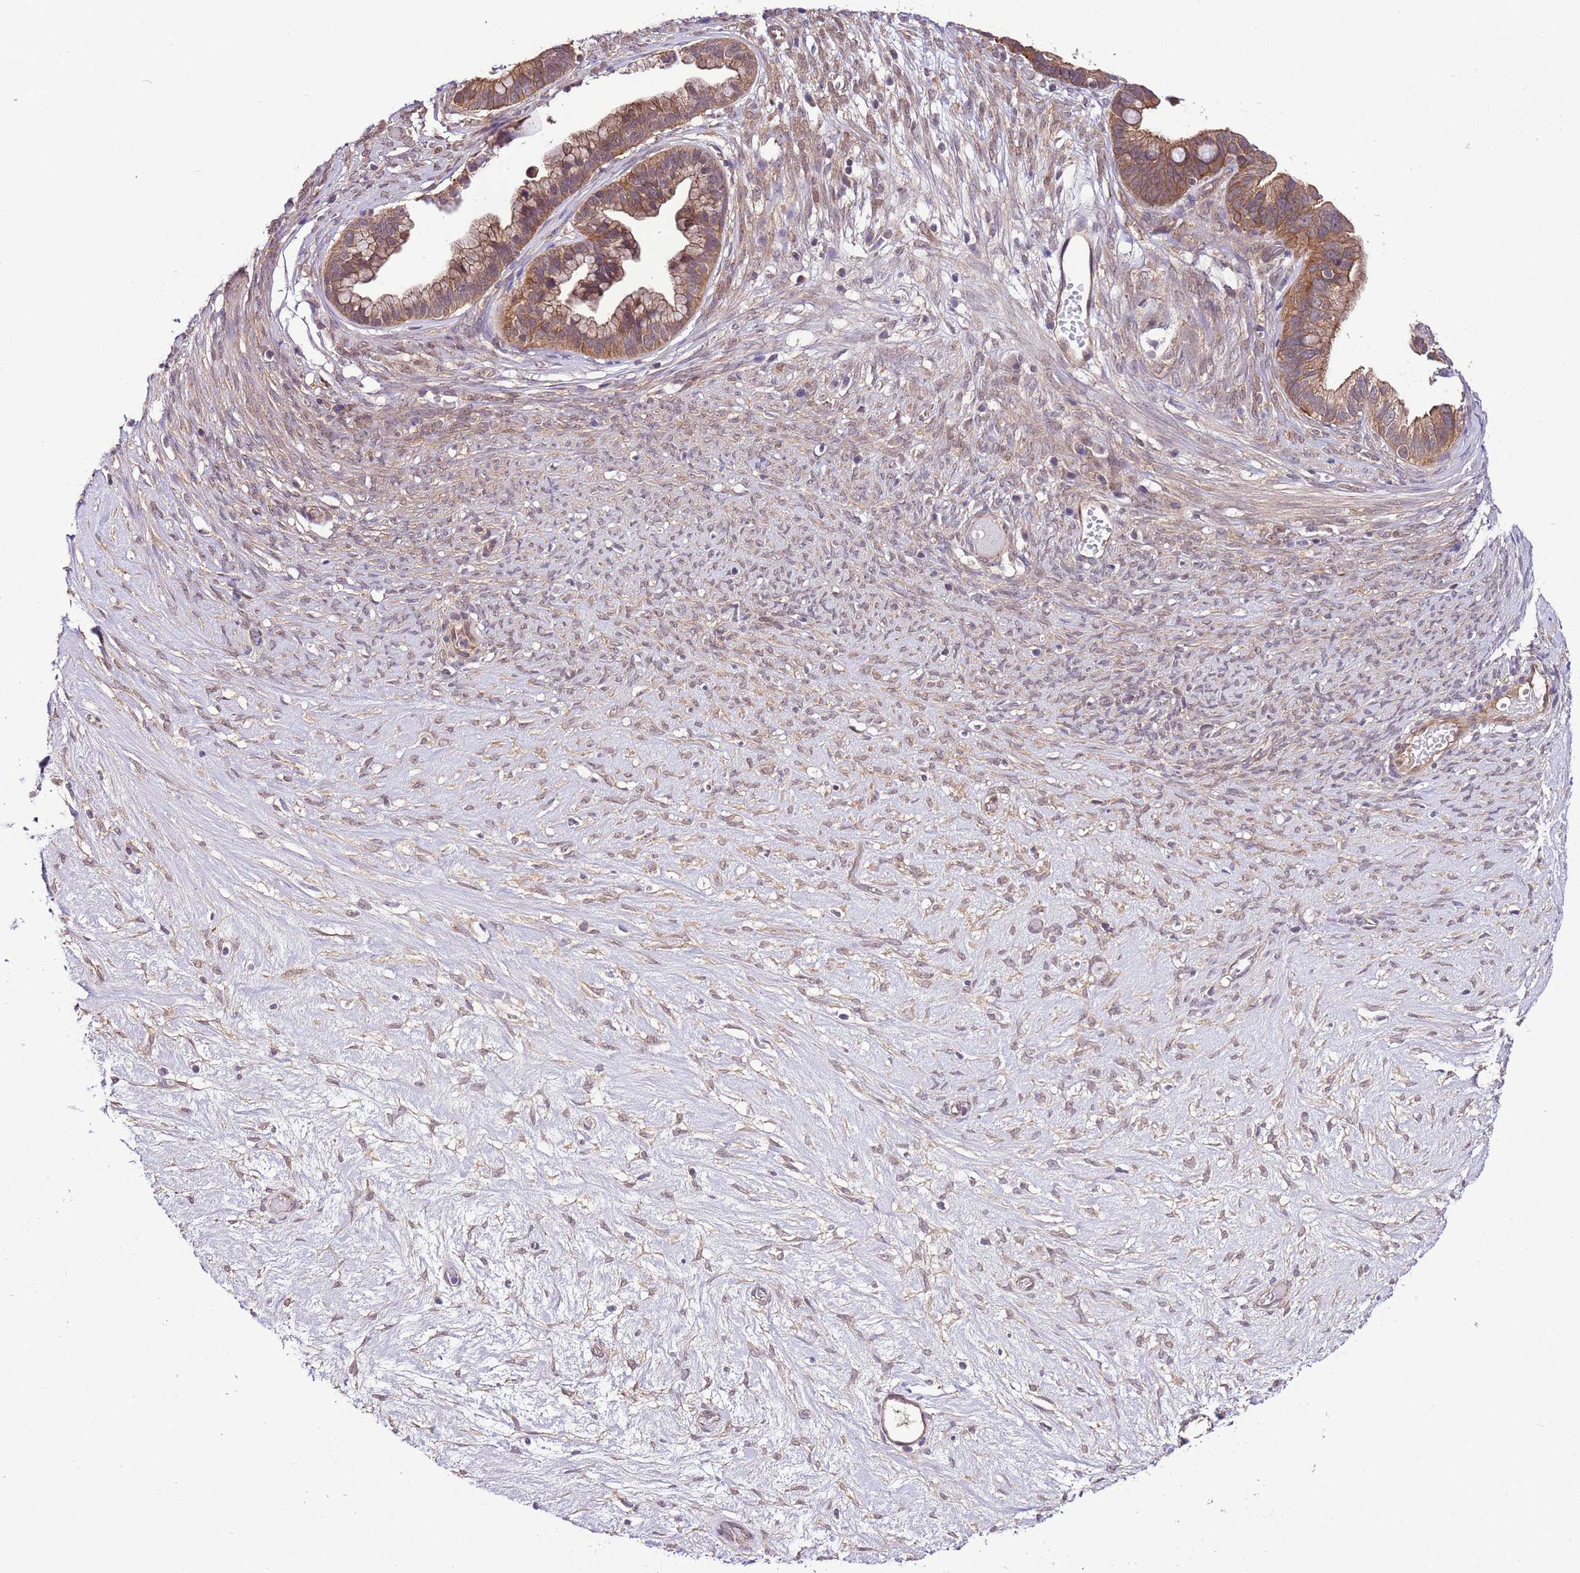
{"staining": {"intensity": "moderate", "quantity": ">75%", "location": "cytoplasmic/membranous"}, "tissue": "ovarian cancer", "cell_type": "Tumor cells", "image_type": "cancer", "snomed": [{"axis": "morphology", "description": "Cystadenocarcinoma, serous, NOS"}, {"axis": "topography", "description": "Ovary"}], "caption": "Human serous cystadenocarcinoma (ovarian) stained for a protein (brown) demonstrates moderate cytoplasmic/membranous positive staining in about >75% of tumor cells.", "gene": "DONSON", "patient": {"sex": "female", "age": 56}}